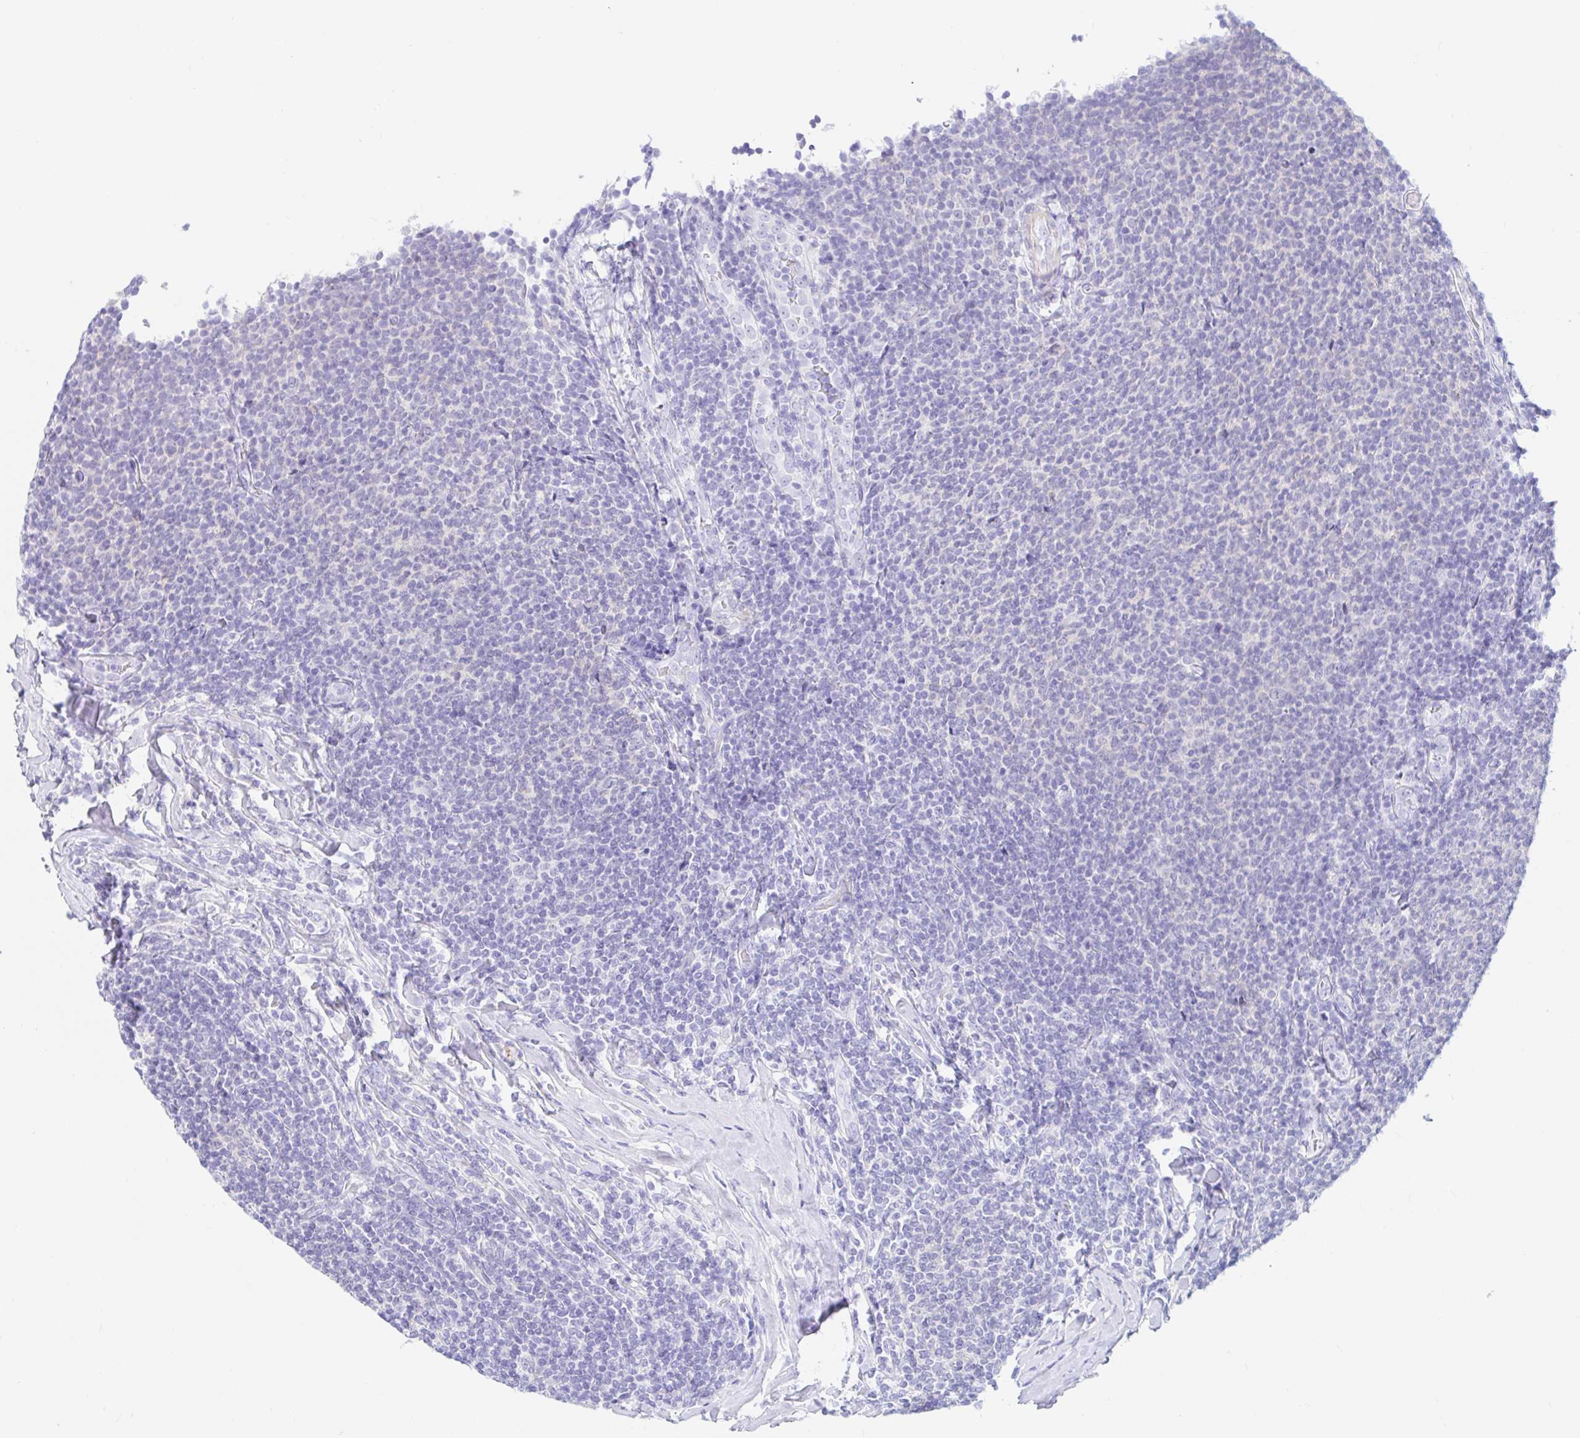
{"staining": {"intensity": "negative", "quantity": "none", "location": "none"}, "tissue": "lymphoma", "cell_type": "Tumor cells", "image_type": "cancer", "snomed": [{"axis": "morphology", "description": "Malignant lymphoma, non-Hodgkin's type, Low grade"}, {"axis": "topography", "description": "Lymph node"}], "caption": "Immunohistochemical staining of lymphoma exhibits no significant staining in tumor cells. (Brightfield microscopy of DAB (3,3'-diaminobenzidine) IHC at high magnification).", "gene": "PPP1R1B", "patient": {"sex": "male", "age": 52}}